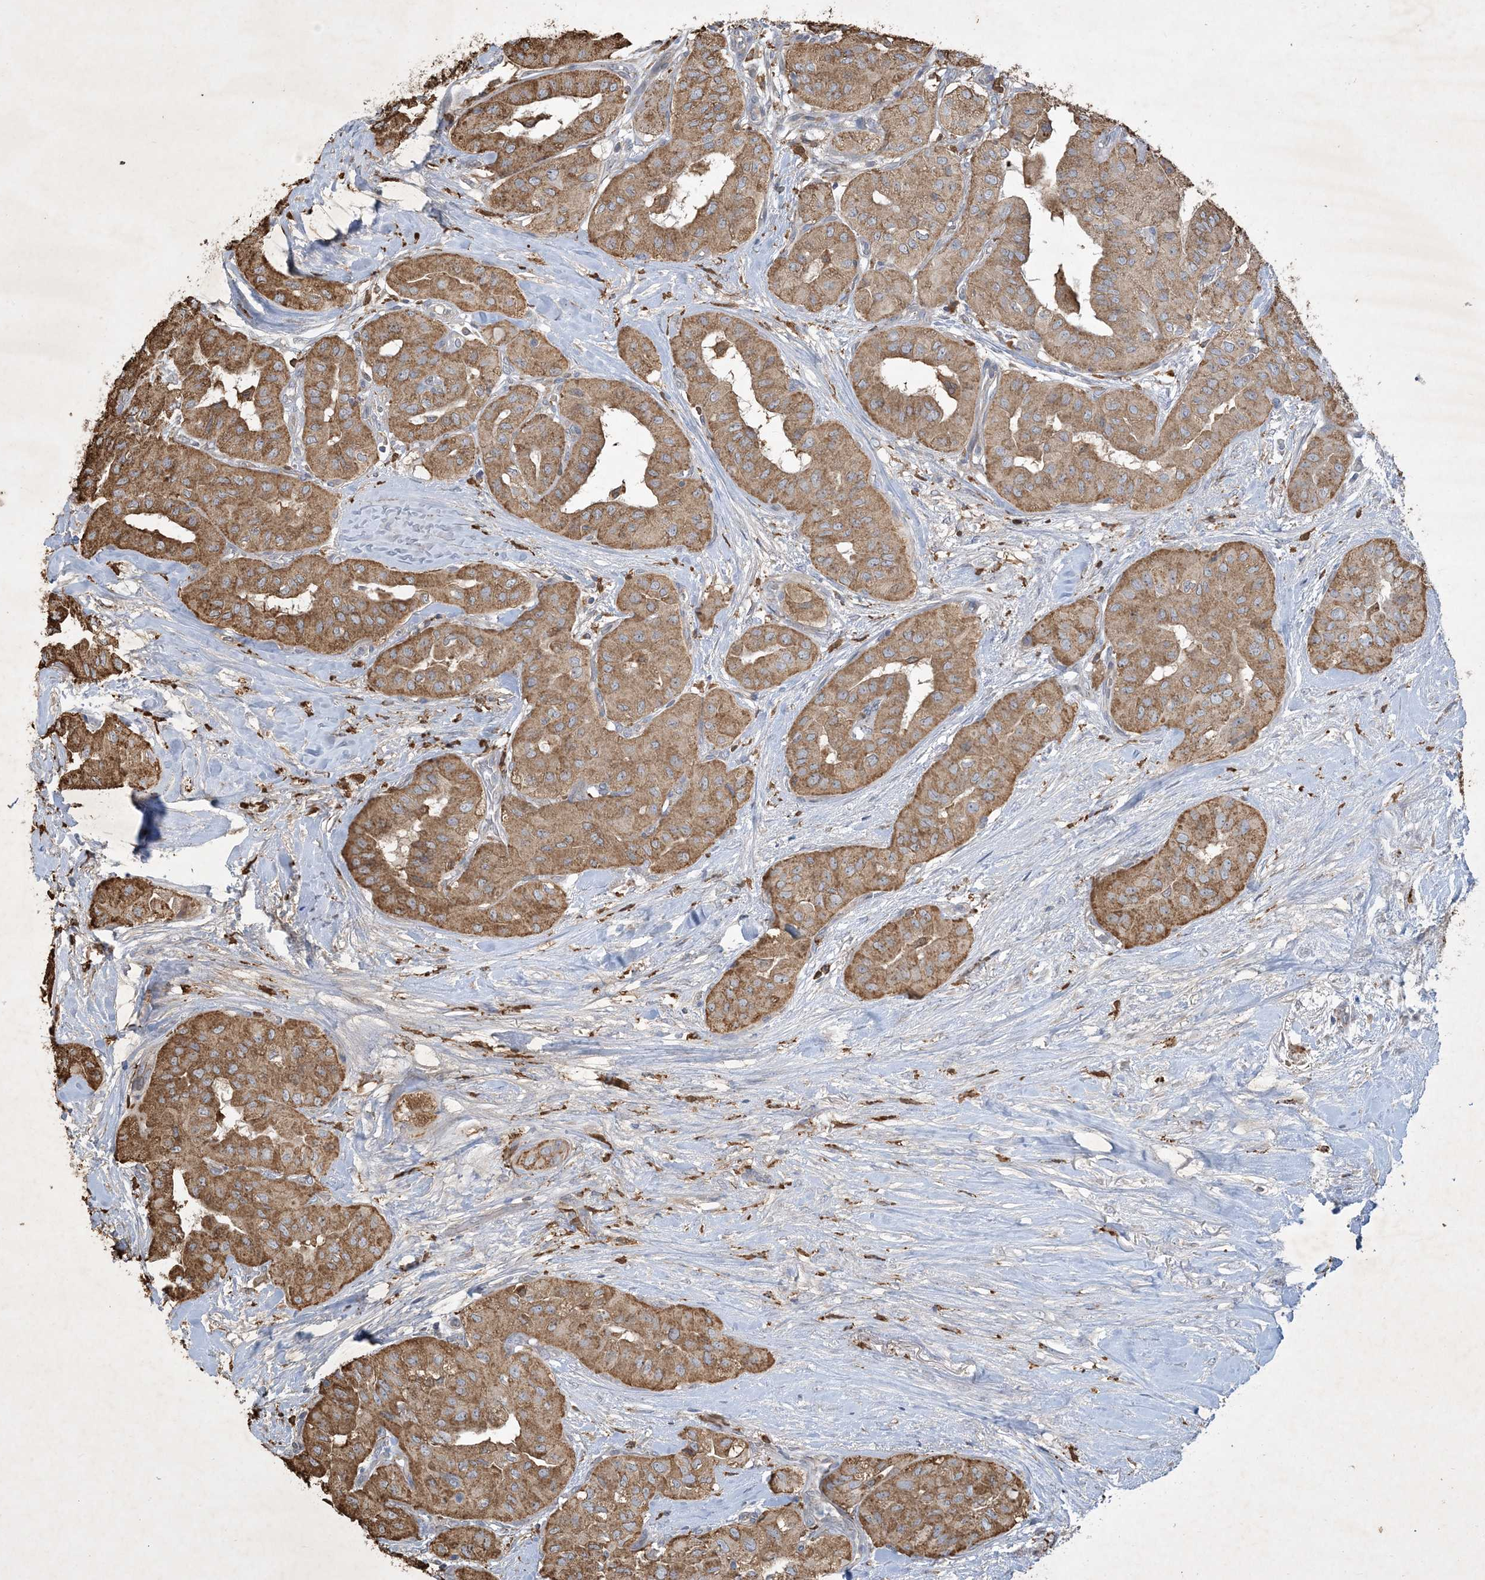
{"staining": {"intensity": "moderate", "quantity": ">75%", "location": "cytoplasmic/membranous"}, "tissue": "thyroid cancer", "cell_type": "Tumor cells", "image_type": "cancer", "snomed": [{"axis": "morphology", "description": "Papillary adenocarcinoma, NOS"}, {"axis": "topography", "description": "Thyroid gland"}], "caption": "Human thyroid papillary adenocarcinoma stained with a protein marker exhibits moderate staining in tumor cells.", "gene": "MRPS18A", "patient": {"sex": "female", "age": 59}}